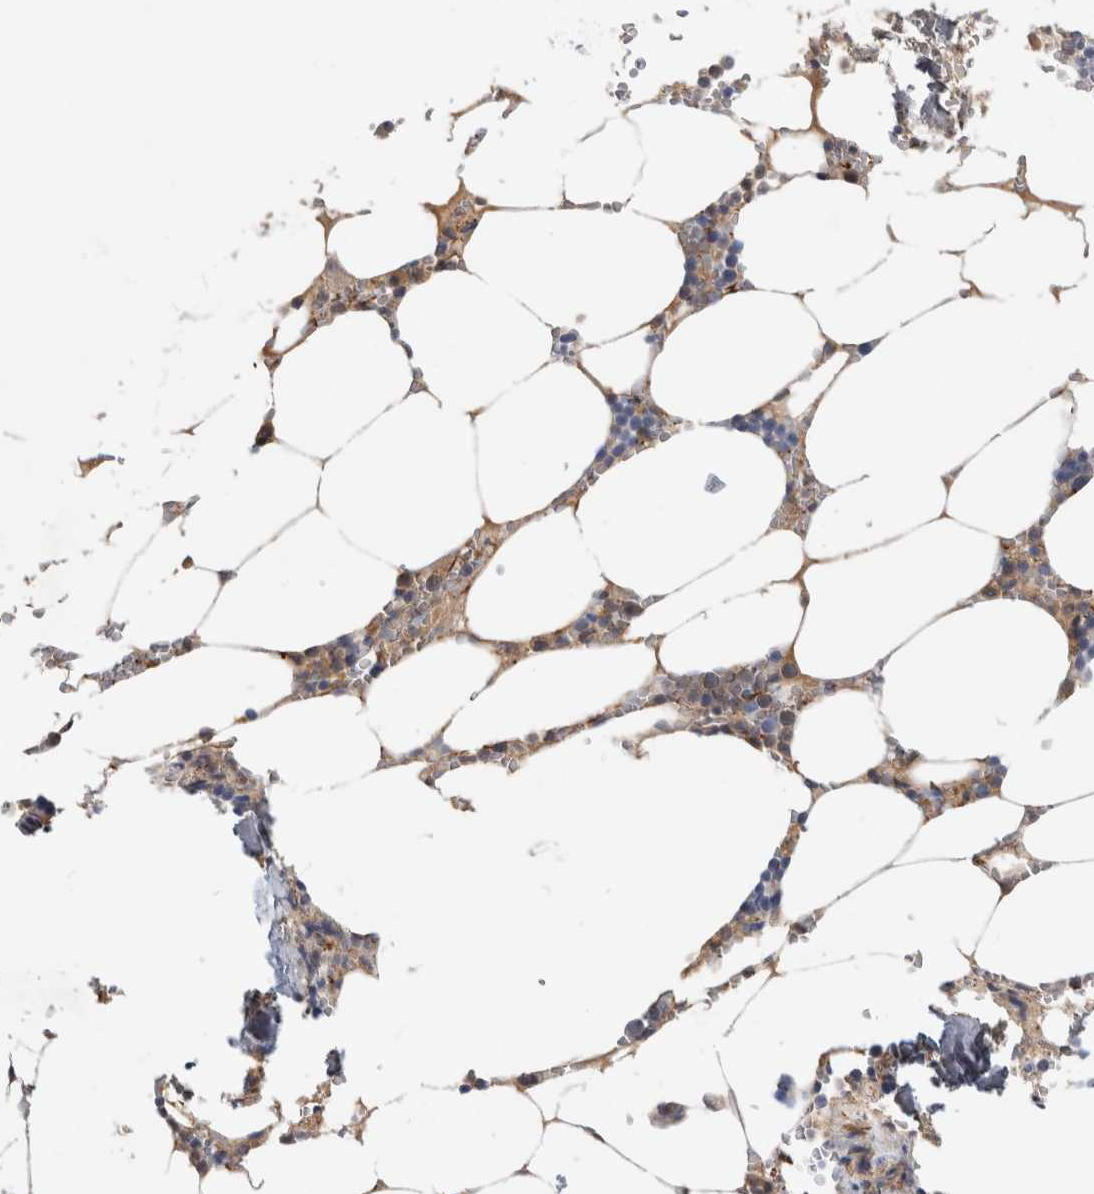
{"staining": {"intensity": "moderate", "quantity": "<25%", "location": "cytoplasmic/membranous"}, "tissue": "bone marrow", "cell_type": "Hematopoietic cells", "image_type": "normal", "snomed": [{"axis": "morphology", "description": "Normal tissue, NOS"}, {"axis": "topography", "description": "Bone marrow"}], "caption": "Human bone marrow stained with a brown dye shows moderate cytoplasmic/membranous positive positivity in about <25% of hematopoietic cells.", "gene": "PGM1", "patient": {"sex": "male", "age": 70}}